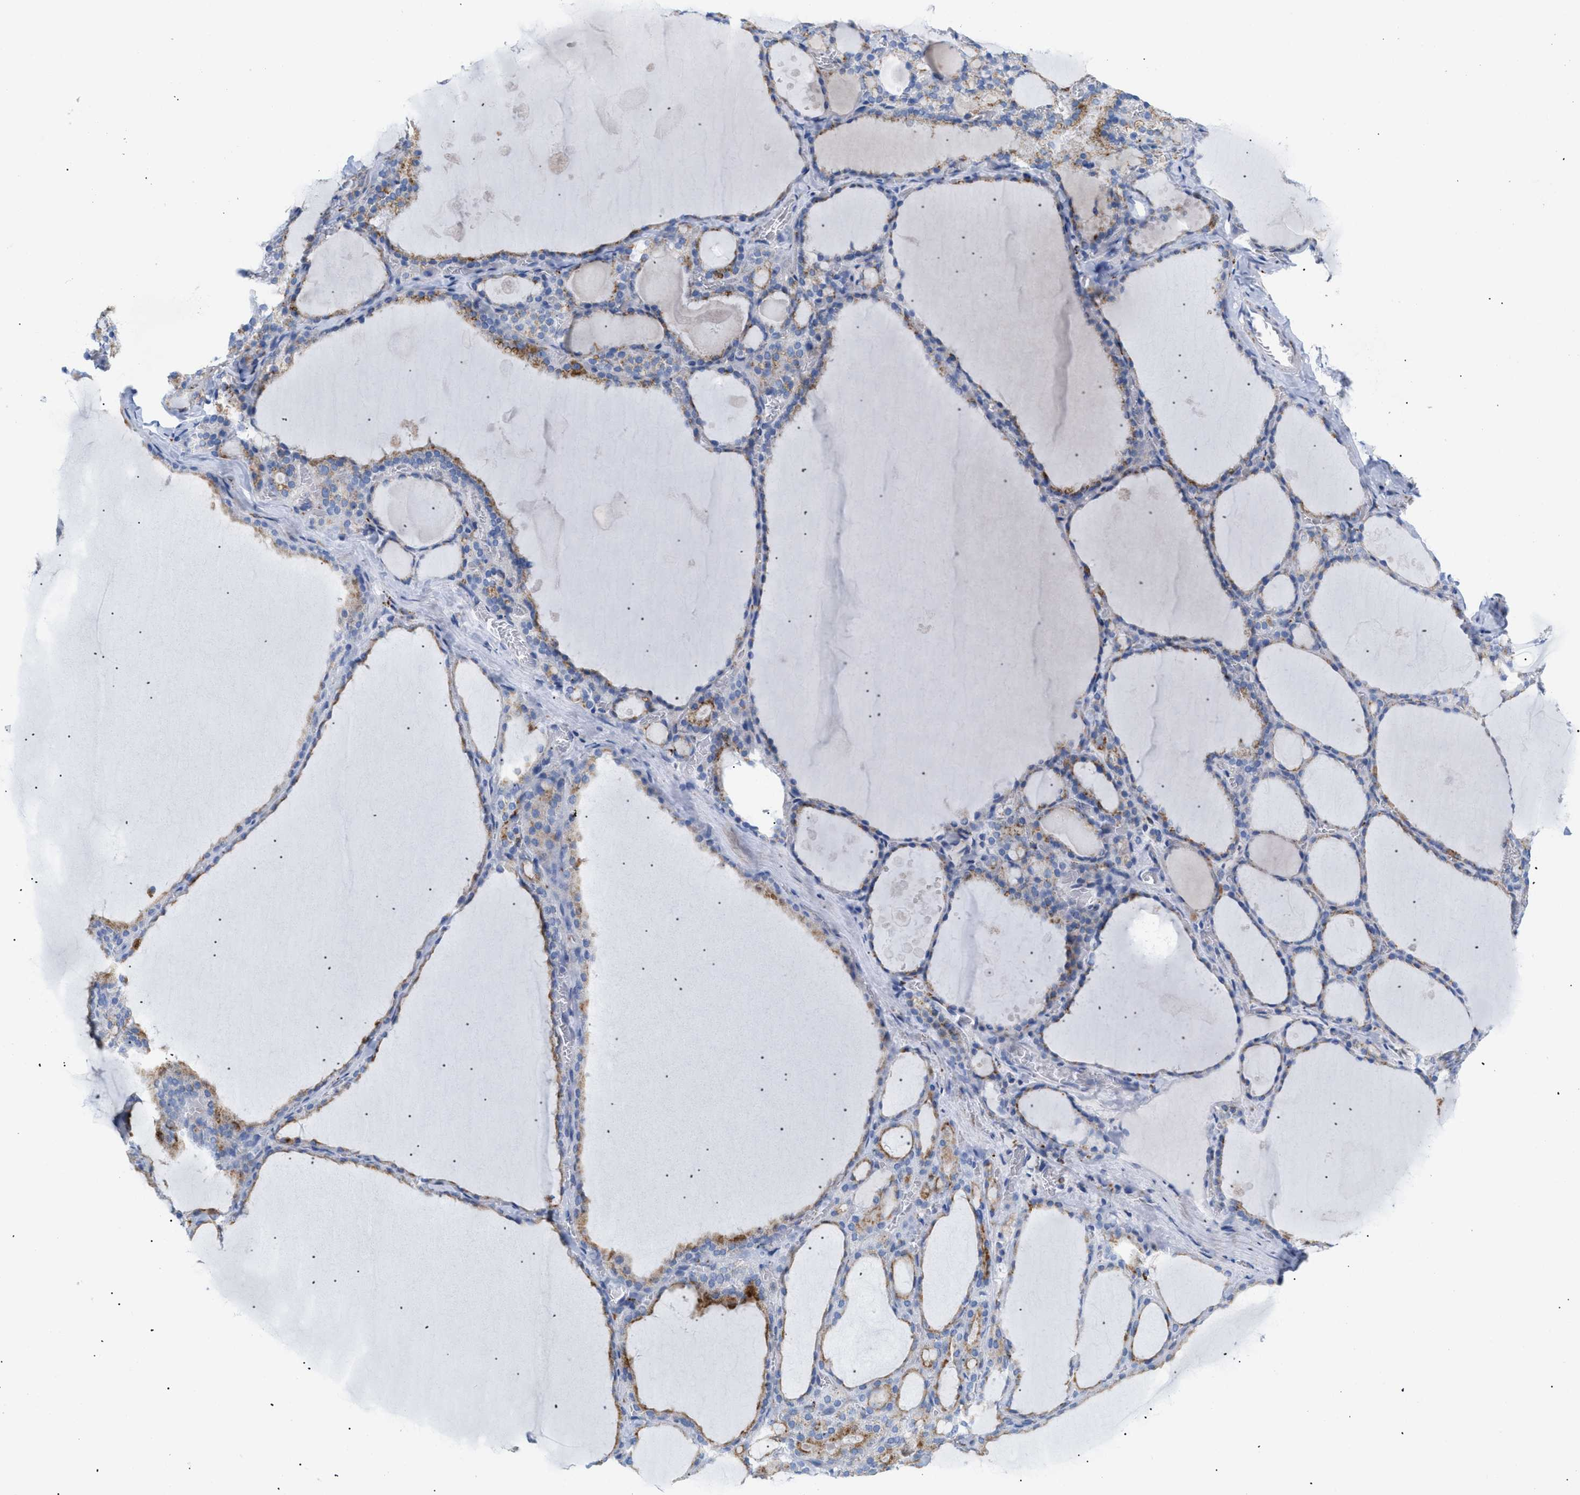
{"staining": {"intensity": "moderate", "quantity": "25%-75%", "location": "cytoplasmic/membranous"}, "tissue": "thyroid gland", "cell_type": "Glandular cells", "image_type": "normal", "snomed": [{"axis": "morphology", "description": "Normal tissue, NOS"}, {"axis": "topography", "description": "Thyroid gland"}], "caption": "Immunohistochemical staining of benign thyroid gland demonstrates moderate cytoplasmic/membranous protein positivity in approximately 25%-75% of glandular cells.", "gene": "DRAM2", "patient": {"sex": "male", "age": 56}}